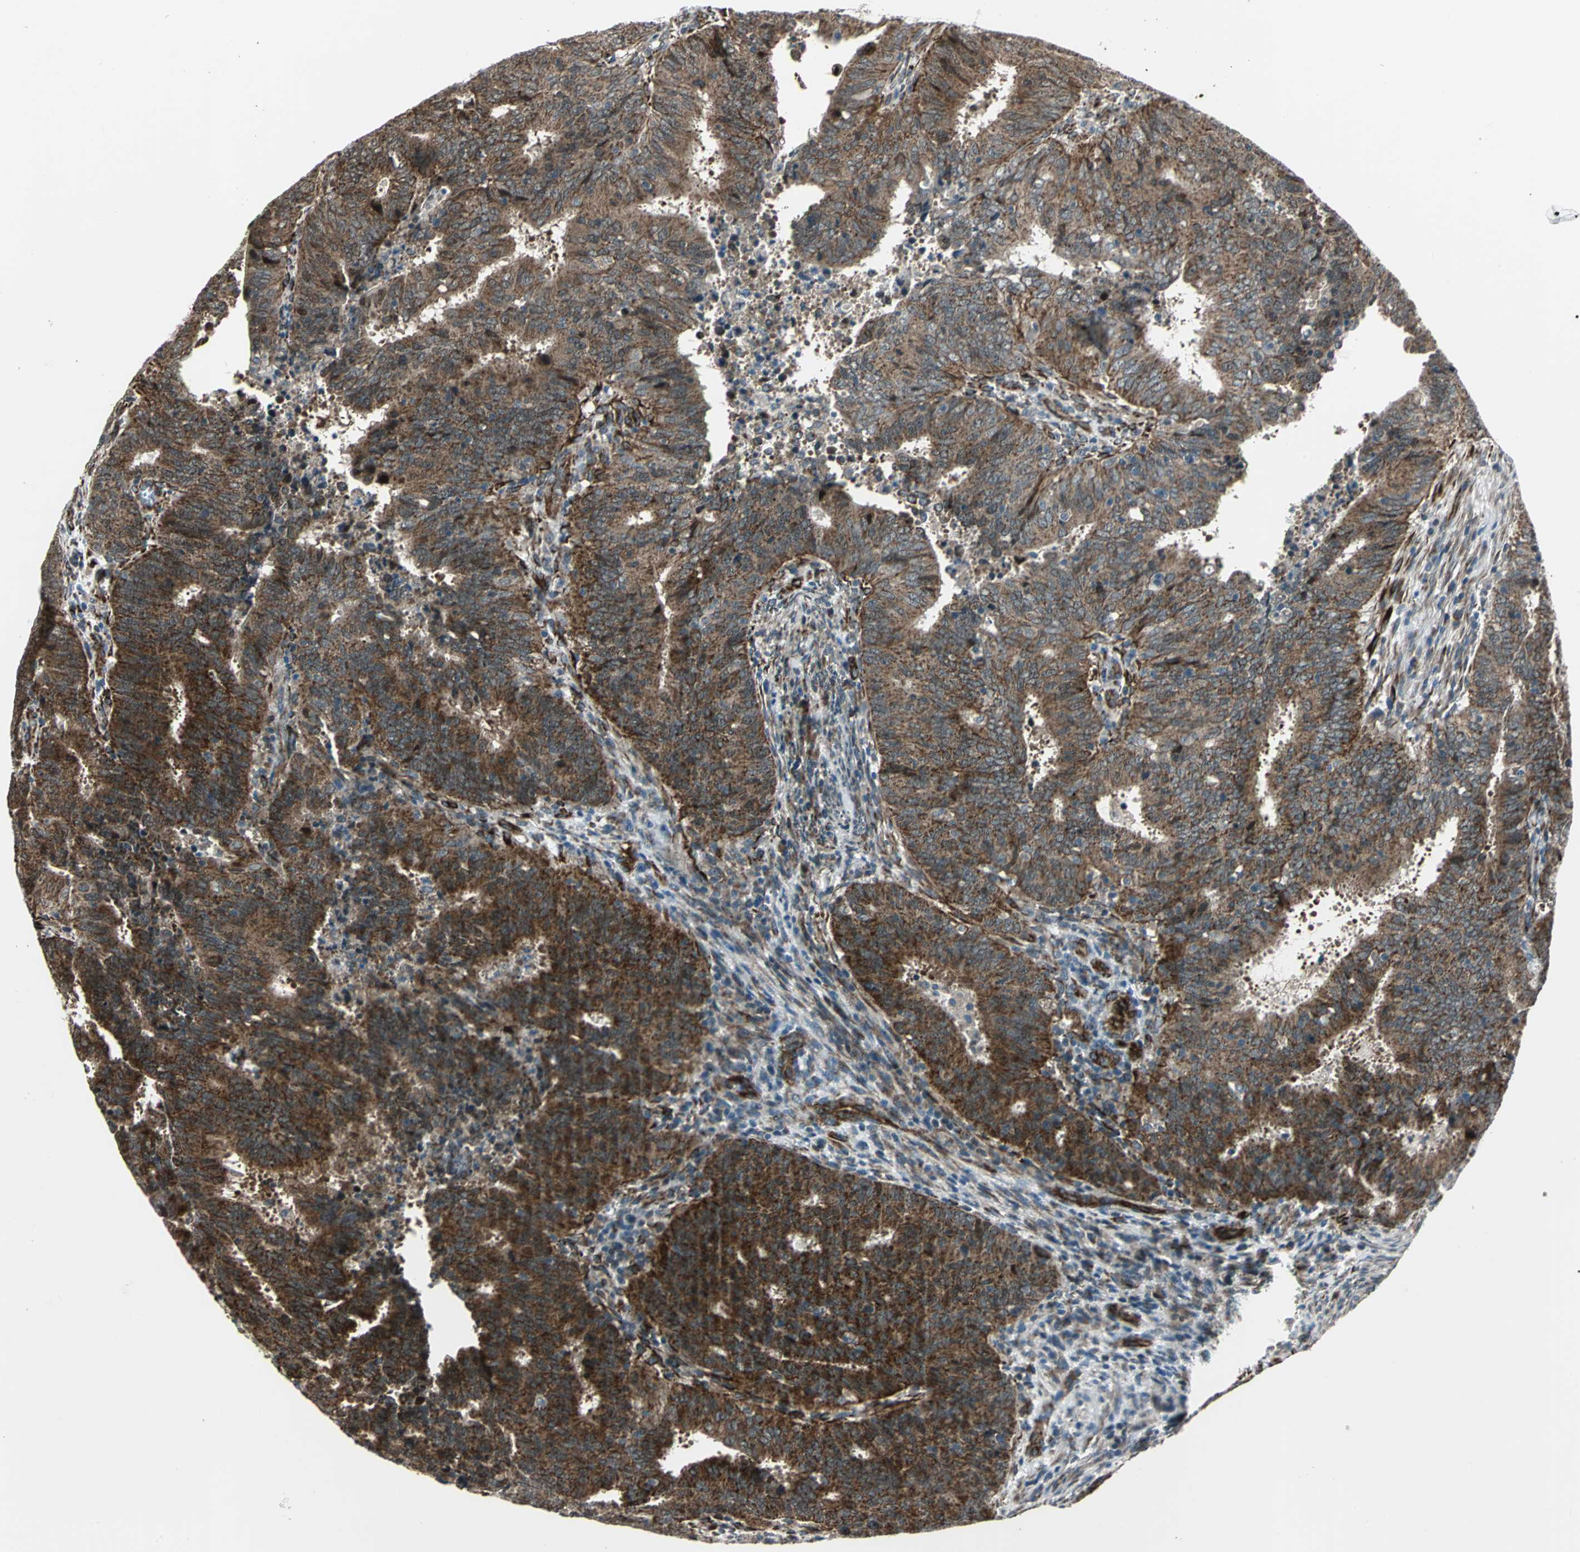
{"staining": {"intensity": "strong", "quantity": ">75%", "location": "cytoplasmic/membranous"}, "tissue": "cervical cancer", "cell_type": "Tumor cells", "image_type": "cancer", "snomed": [{"axis": "morphology", "description": "Adenocarcinoma, NOS"}, {"axis": "topography", "description": "Cervix"}], "caption": "Protein analysis of adenocarcinoma (cervical) tissue demonstrates strong cytoplasmic/membranous positivity in about >75% of tumor cells.", "gene": "EXD2", "patient": {"sex": "female", "age": 44}}